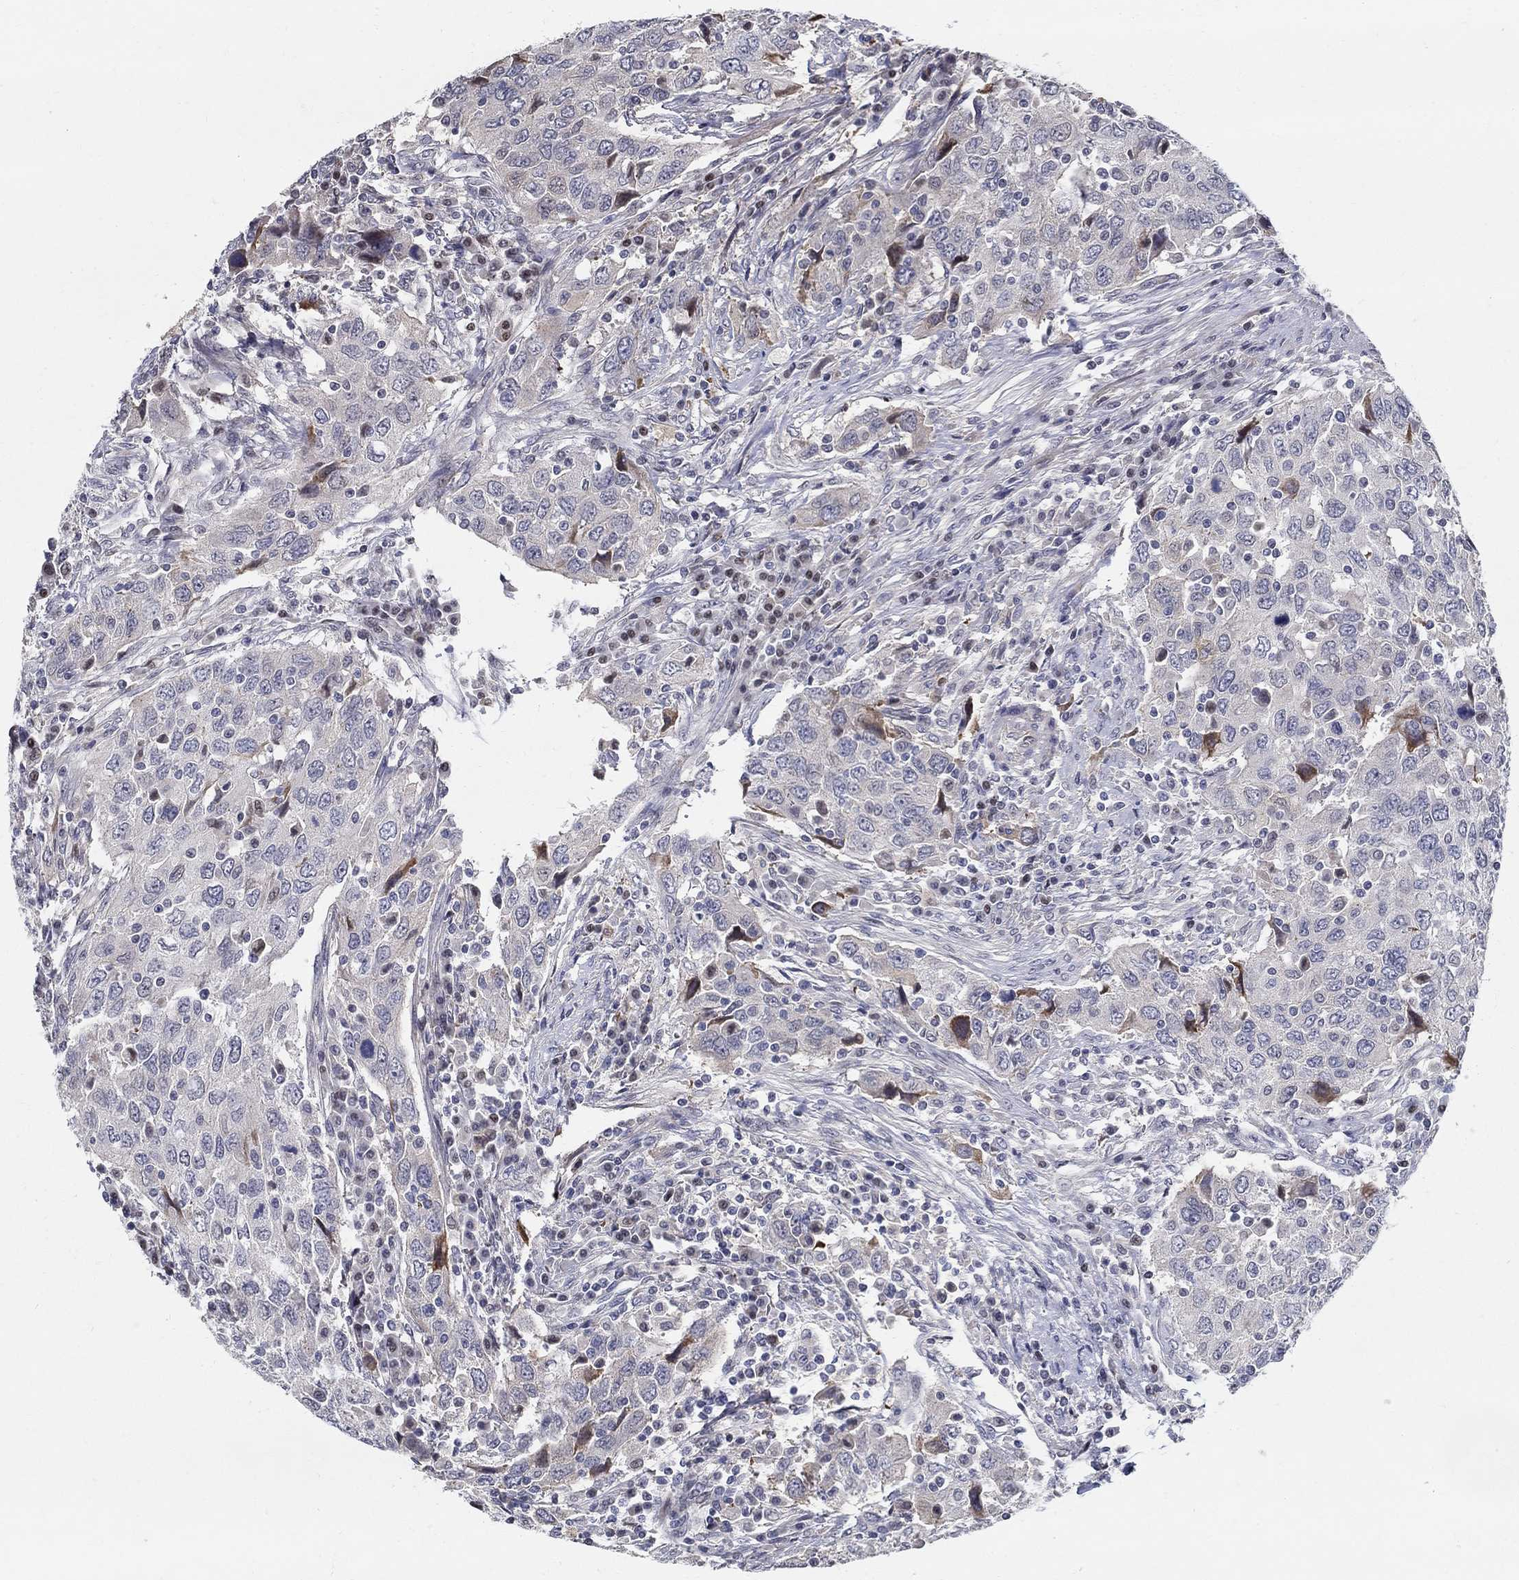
{"staining": {"intensity": "strong", "quantity": "<25%", "location": "cytoplasmic/membranous"}, "tissue": "urothelial cancer", "cell_type": "Tumor cells", "image_type": "cancer", "snomed": [{"axis": "morphology", "description": "Urothelial carcinoma, High grade"}, {"axis": "topography", "description": "Urinary bladder"}], "caption": "An IHC photomicrograph of tumor tissue is shown. Protein staining in brown highlights strong cytoplasmic/membranous positivity in urothelial cancer within tumor cells. The staining was performed using DAB, with brown indicating positive protein expression. Nuclei are stained blue with hematoxylin.", "gene": "C16orf46", "patient": {"sex": "male", "age": 76}}